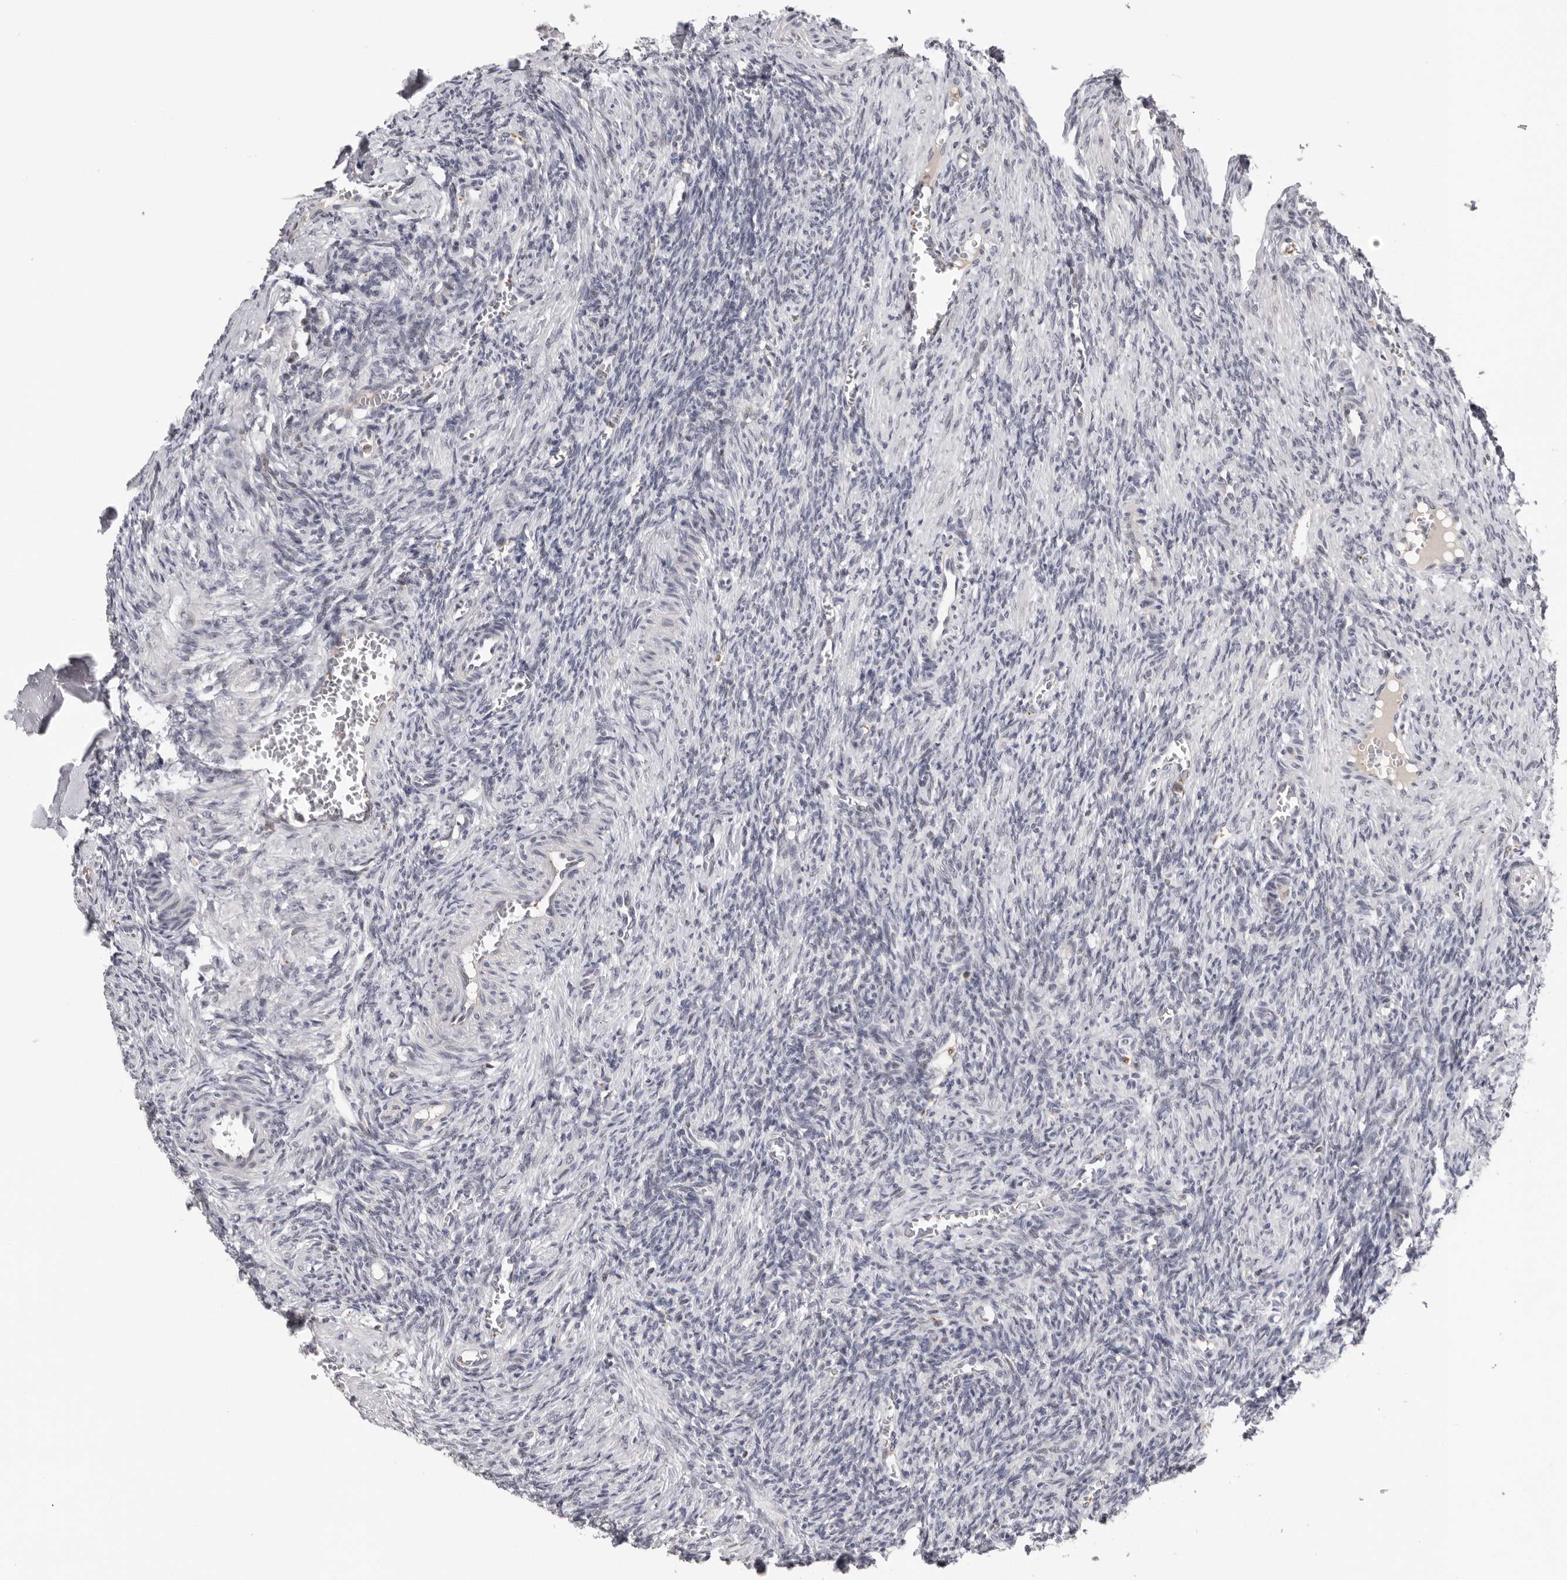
{"staining": {"intensity": "negative", "quantity": "none", "location": "none"}, "tissue": "ovary", "cell_type": "Follicle cells", "image_type": "normal", "snomed": [{"axis": "morphology", "description": "Normal tissue, NOS"}, {"axis": "topography", "description": "Ovary"}], "caption": "Histopathology image shows no protein expression in follicle cells of normal ovary.", "gene": "KIF2B", "patient": {"sex": "female", "age": 27}}